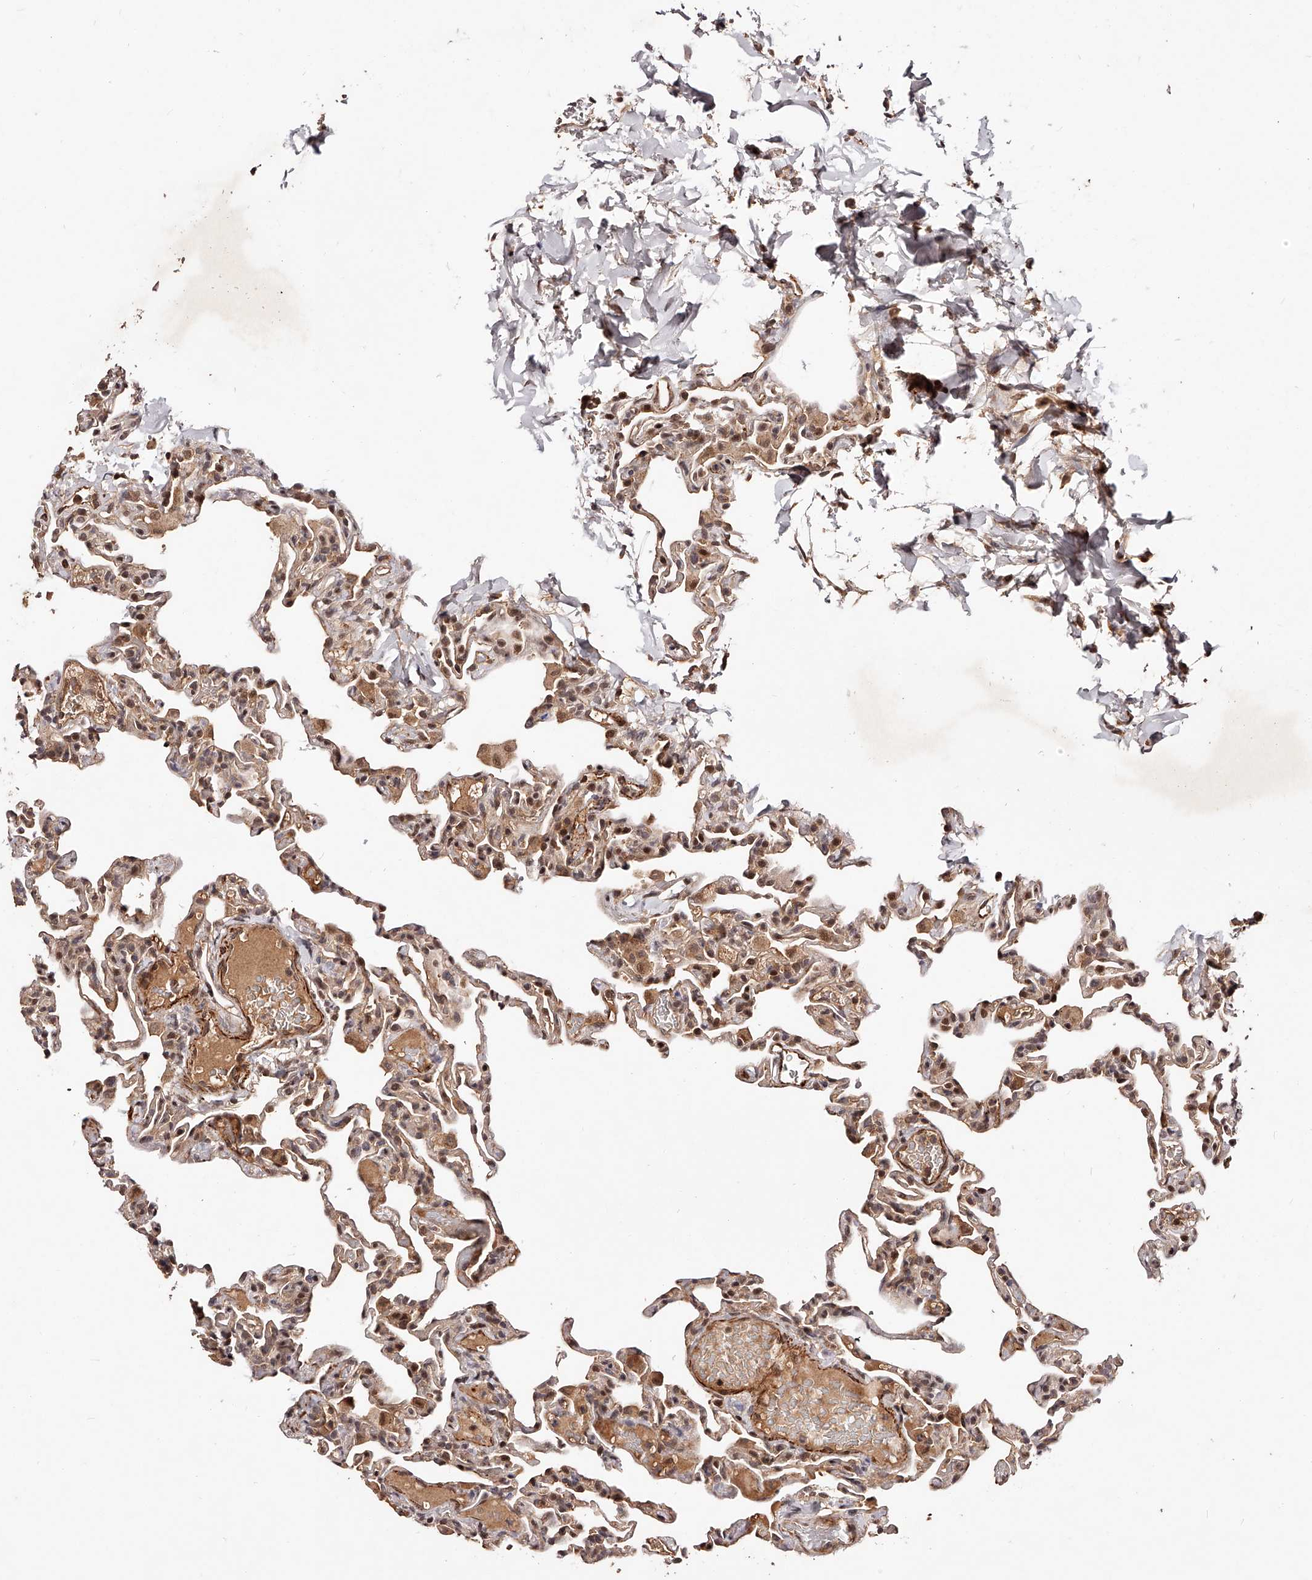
{"staining": {"intensity": "weak", "quantity": "25%-75%", "location": "cytoplasmic/membranous,nuclear"}, "tissue": "lung", "cell_type": "Alveolar cells", "image_type": "normal", "snomed": [{"axis": "morphology", "description": "Normal tissue, NOS"}, {"axis": "topography", "description": "Lung"}], "caption": "Protein expression analysis of benign lung shows weak cytoplasmic/membranous,nuclear expression in about 25%-75% of alveolar cells.", "gene": "CUL7", "patient": {"sex": "male", "age": 20}}